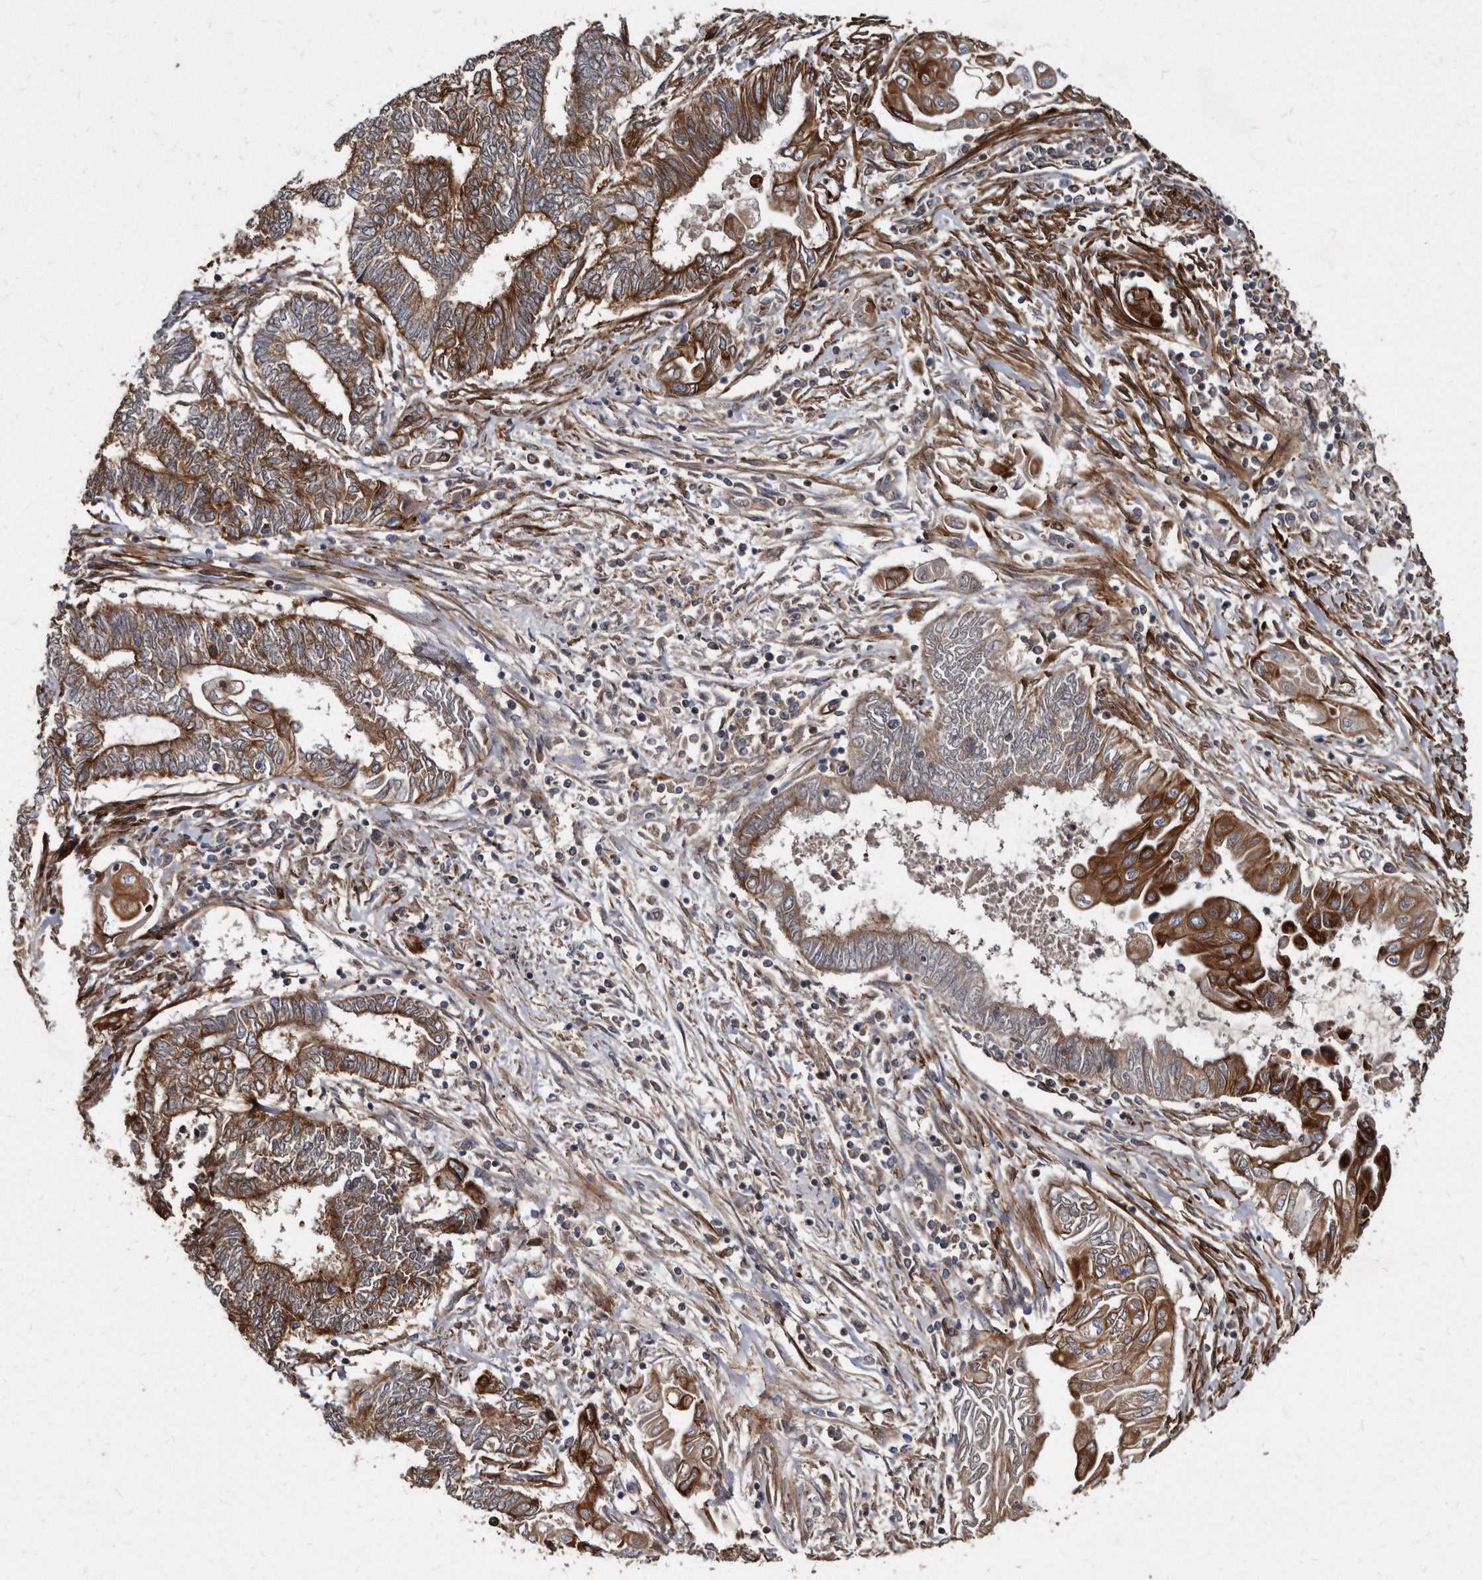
{"staining": {"intensity": "strong", "quantity": ">75%", "location": "cytoplasmic/membranous"}, "tissue": "endometrial cancer", "cell_type": "Tumor cells", "image_type": "cancer", "snomed": [{"axis": "morphology", "description": "Adenocarcinoma, NOS"}, {"axis": "topography", "description": "Uterus"}, {"axis": "topography", "description": "Endometrium"}], "caption": "Tumor cells display high levels of strong cytoplasmic/membranous expression in about >75% of cells in endometrial cancer (adenocarcinoma).", "gene": "KCTD20", "patient": {"sex": "female", "age": 70}}